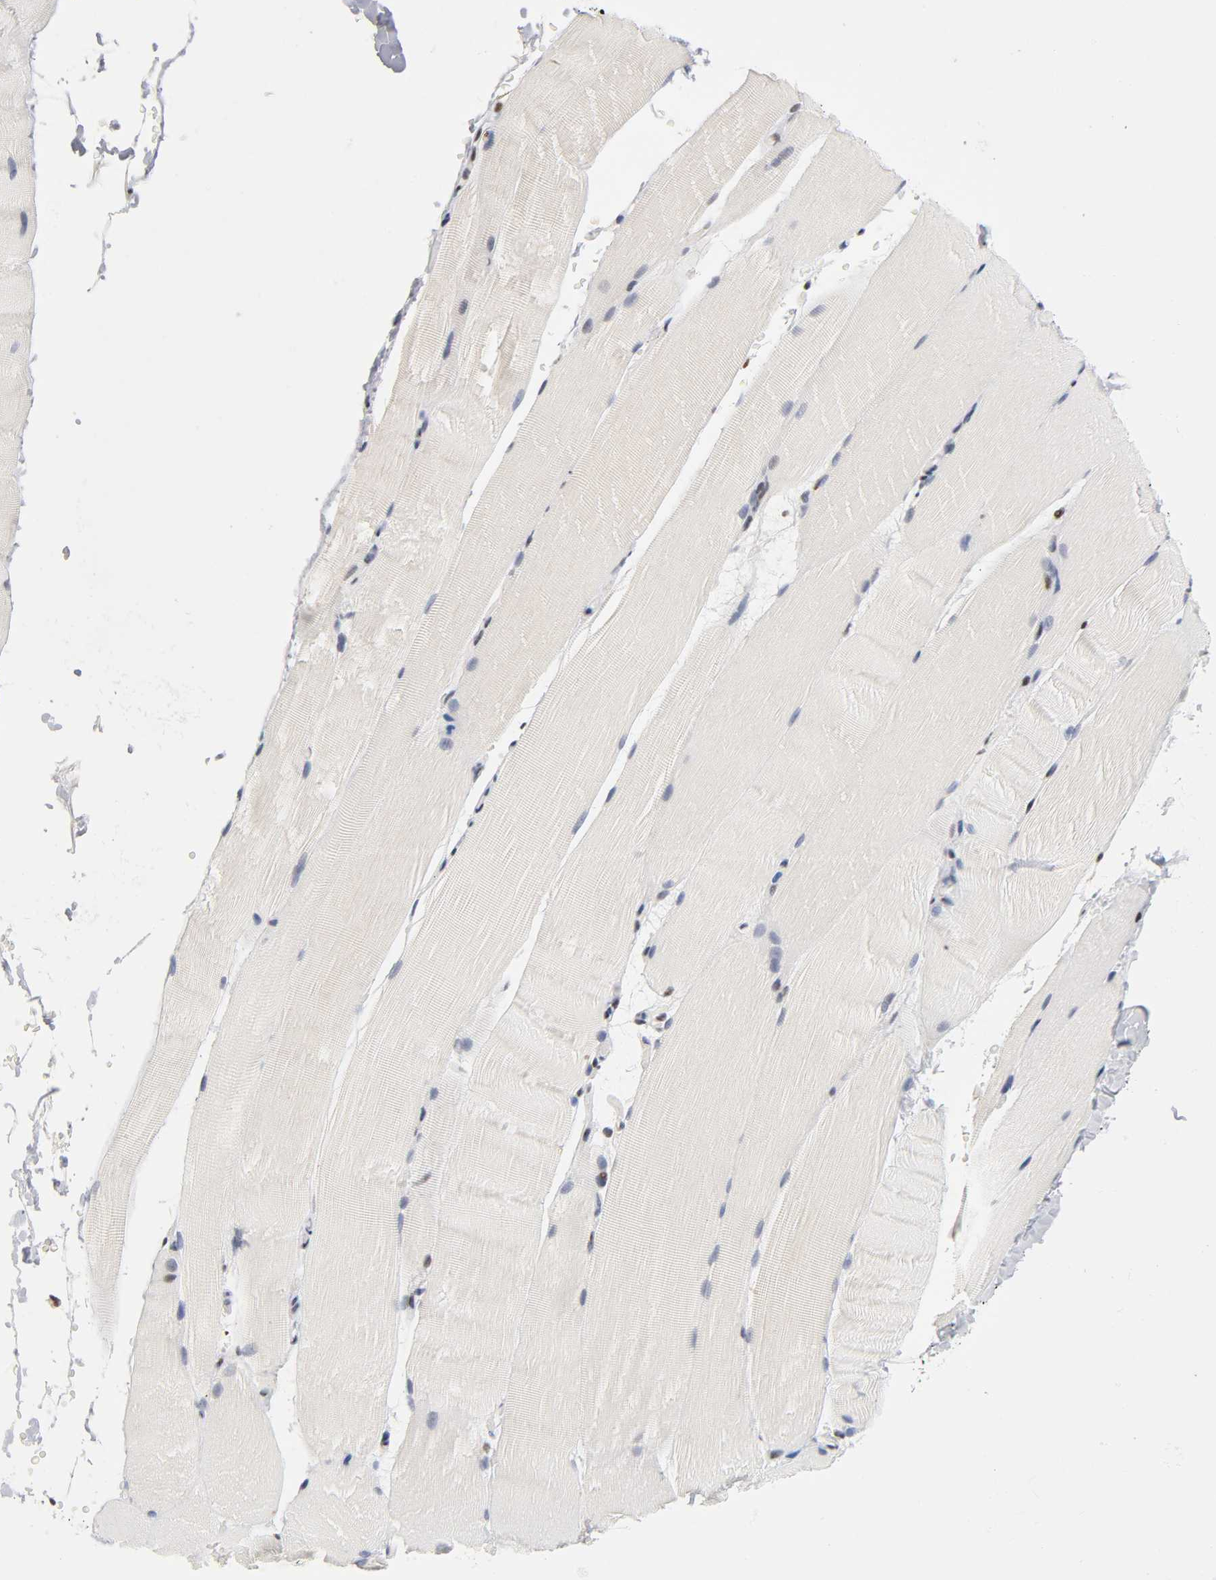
{"staining": {"intensity": "moderate", "quantity": "<25%", "location": "nuclear"}, "tissue": "skeletal muscle", "cell_type": "Myocytes", "image_type": "normal", "snomed": [{"axis": "morphology", "description": "Normal tissue, NOS"}, {"axis": "topography", "description": "Skeletal muscle"}, {"axis": "topography", "description": "Parathyroid gland"}], "caption": "Protein expression by immunohistochemistry shows moderate nuclear expression in about <25% of myocytes in benign skeletal muscle. Ihc stains the protein of interest in brown and the nuclei are stained blue.", "gene": "SP3", "patient": {"sex": "female", "age": 37}}